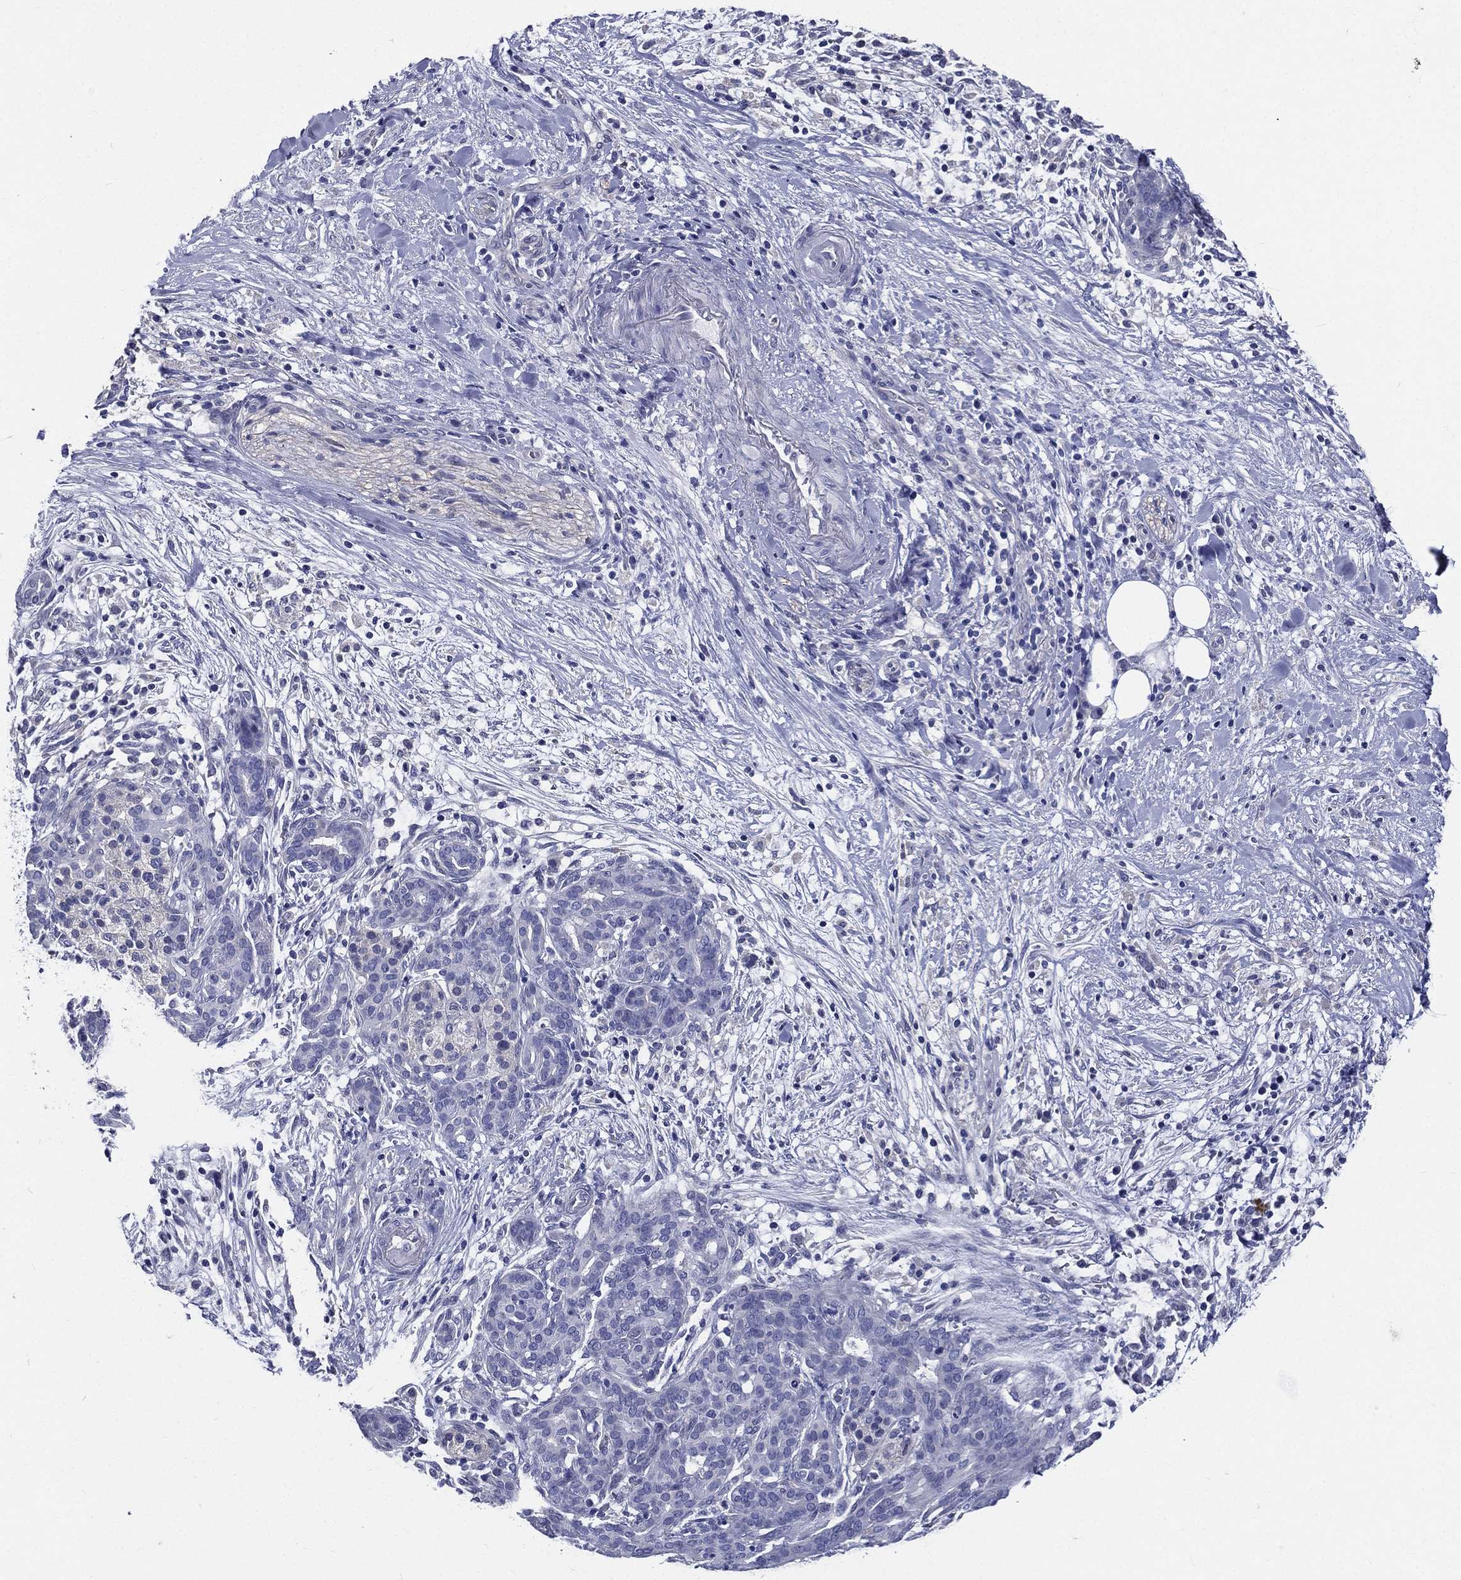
{"staining": {"intensity": "negative", "quantity": "none", "location": "none"}, "tissue": "pancreatic cancer", "cell_type": "Tumor cells", "image_type": "cancer", "snomed": [{"axis": "morphology", "description": "Adenocarcinoma, NOS"}, {"axis": "topography", "description": "Pancreas"}], "caption": "Immunohistochemical staining of adenocarcinoma (pancreatic) reveals no significant staining in tumor cells. (DAB immunohistochemistry (IHC) visualized using brightfield microscopy, high magnification).", "gene": "DPYS", "patient": {"sex": "male", "age": 44}}